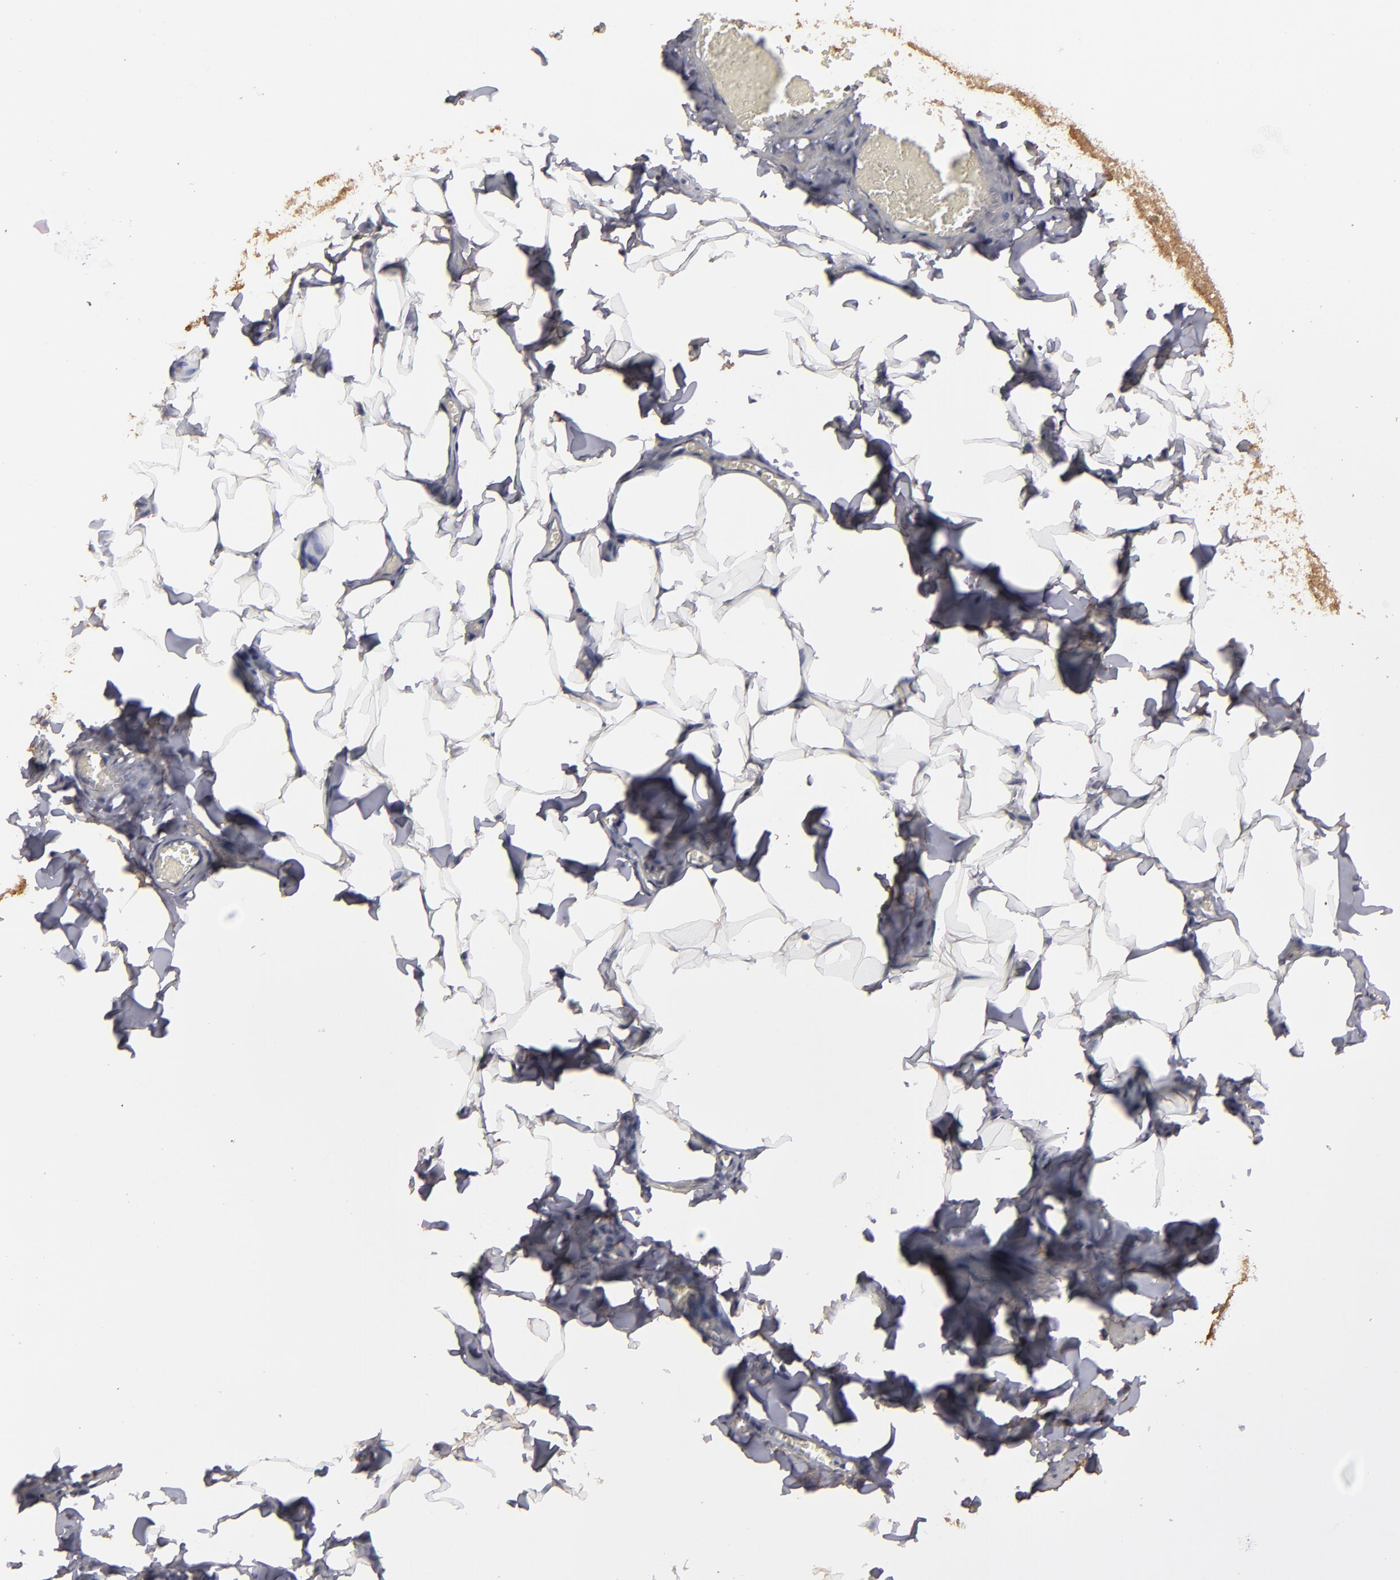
{"staining": {"intensity": "moderate", "quantity": ">75%", "location": "cytoplasmic/membranous"}, "tissue": "adipose tissue", "cell_type": "Adipocytes", "image_type": "normal", "snomed": [{"axis": "morphology", "description": "Normal tissue, NOS"}, {"axis": "topography", "description": "Vascular tissue"}], "caption": "Immunohistochemistry image of benign human adipose tissue stained for a protein (brown), which exhibits medium levels of moderate cytoplasmic/membranous positivity in about >75% of adipocytes.", "gene": "CD55", "patient": {"sex": "male", "age": 41}}